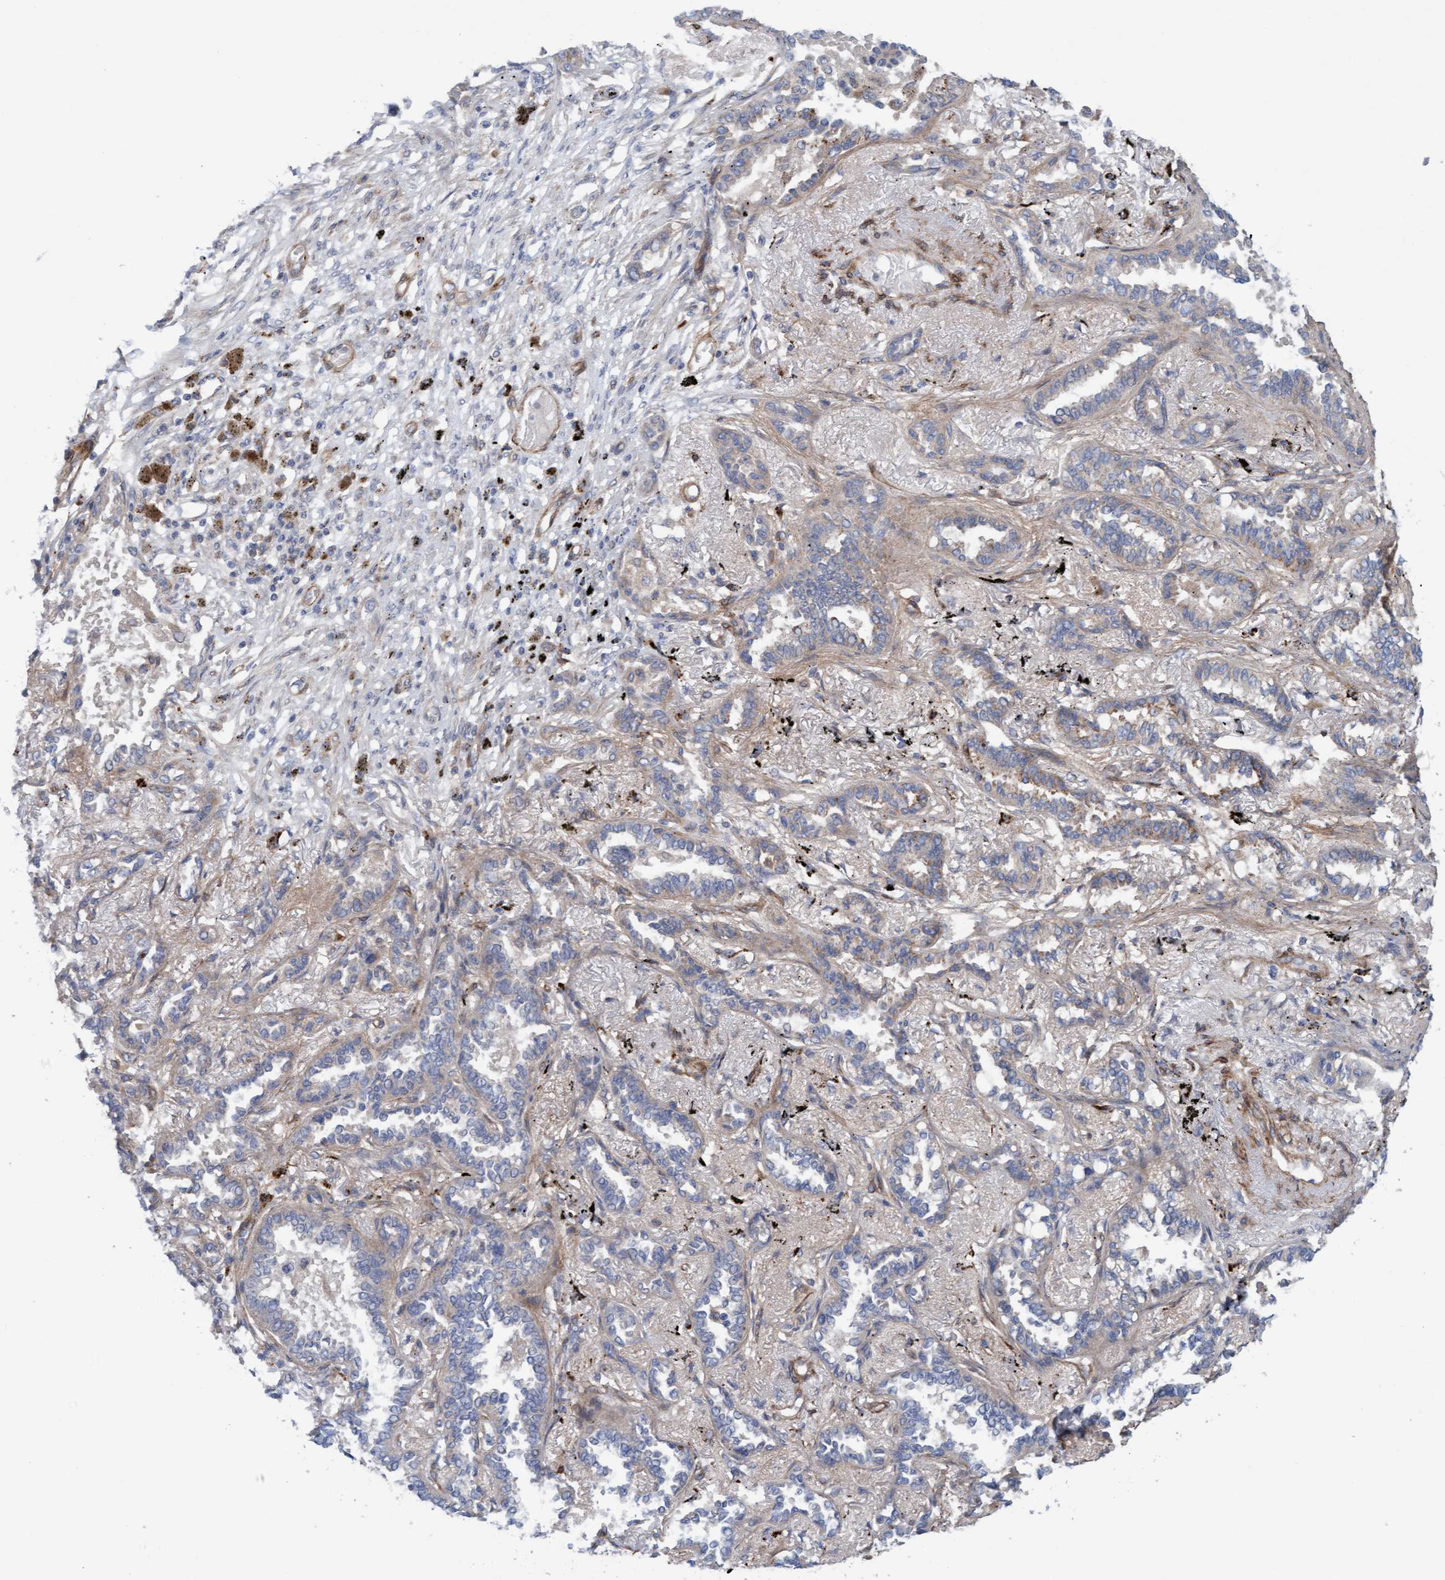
{"staining": {"intensity": "weak", "quantity": "<25%", "location": "cytoplasmic/membranous"}, "tissue": "lung cancer", "cell_type": "Tumor cells", "image_type": "cancer", "snomed": [{"axis": "morphology", "description": "Adenocarcinoma, NOS"}, {"axis": "topography", "description": "Lung"}], "caption": "The micrograph displays no staining of tumor cells in lung cancer.", "gene": "CDK5RAP3", "patient": {"sex": "male", "age": 59}}